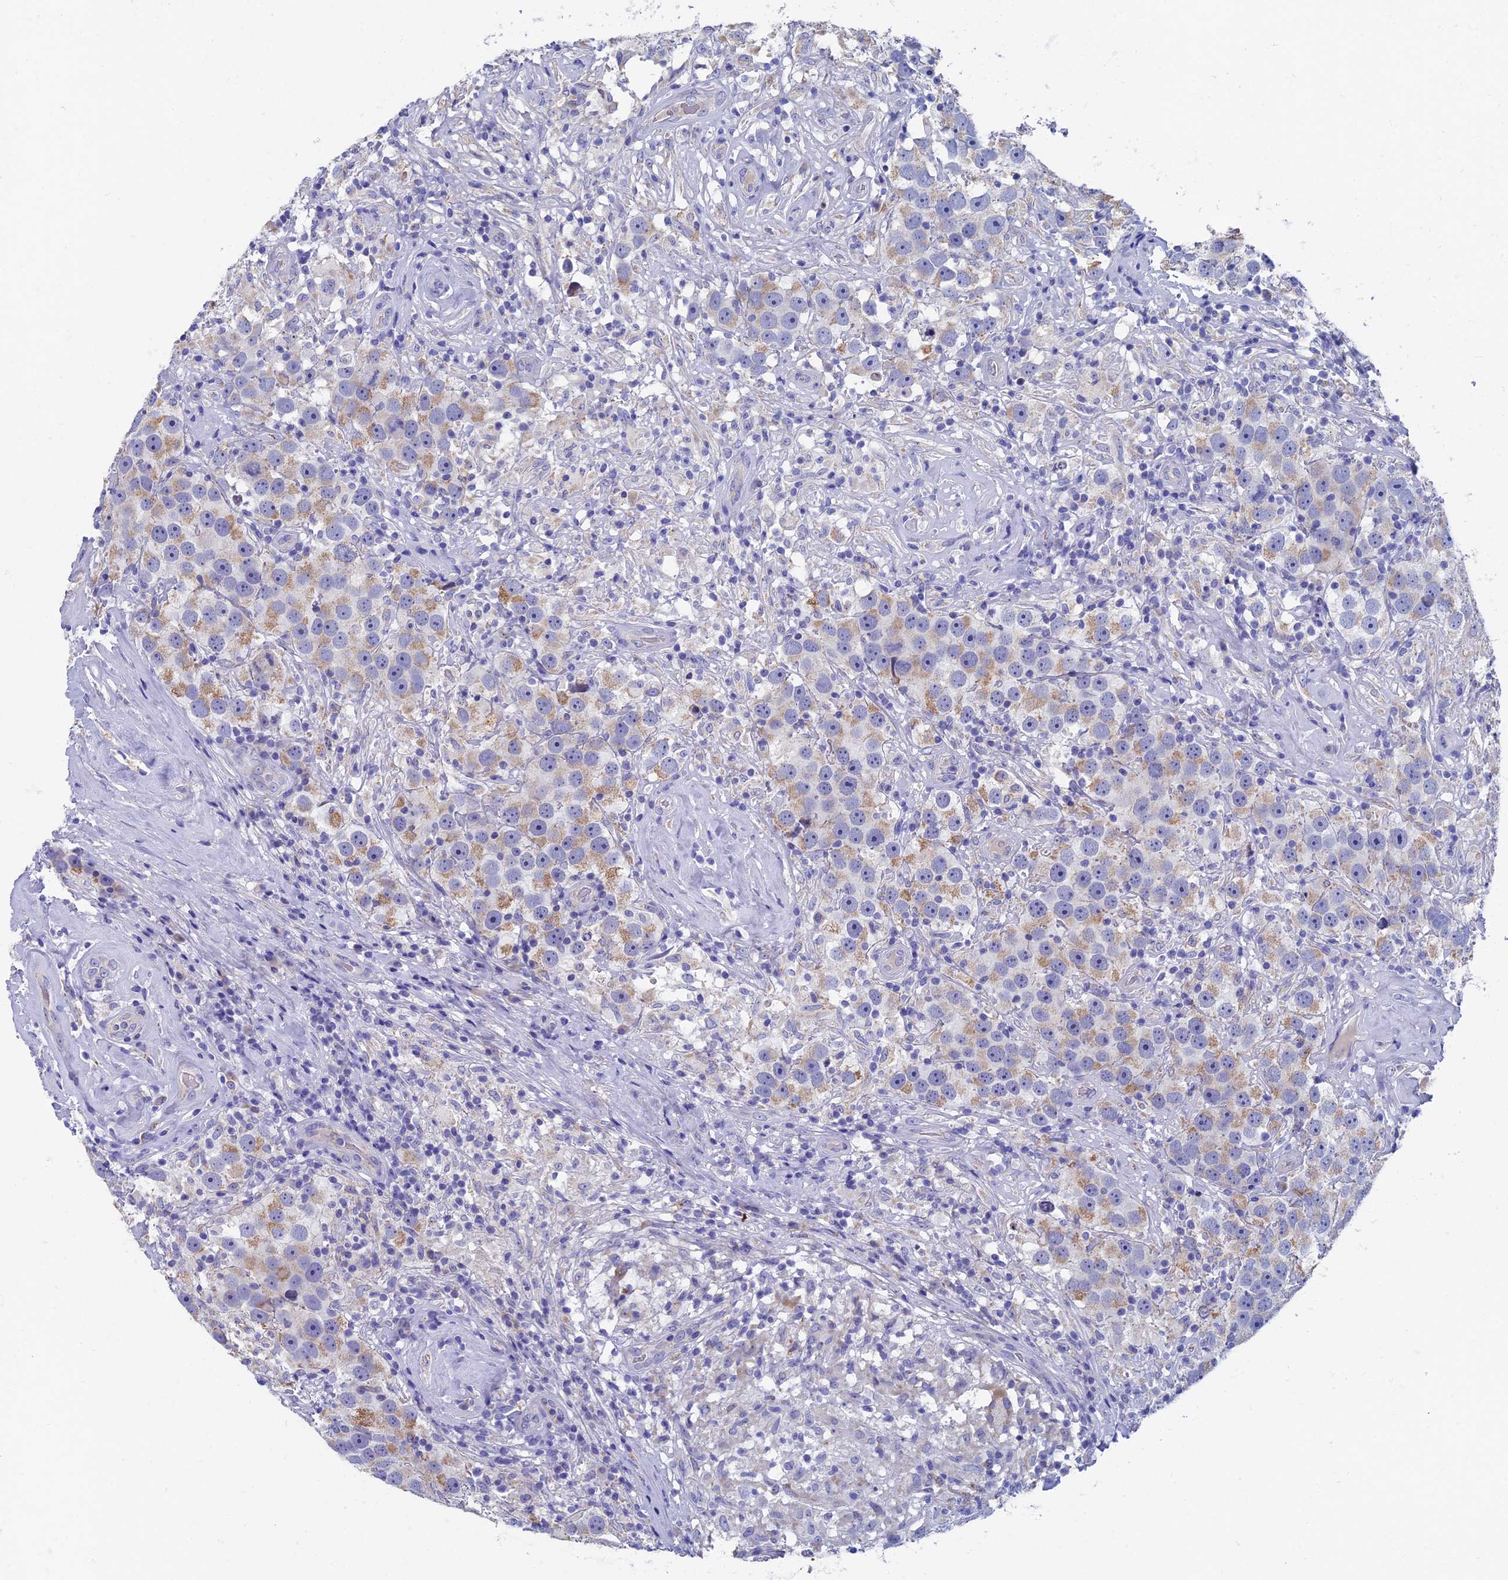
{"staining": {"intensity": "moderate", "quantity": "25%-75%", "location": "cytoplasmic/membranous"}, "tissue": "testis cancer", "cell_type": "Tumor cells", "image_type": "cancer", "snomed": [{"axis": "morphology", "description": "Seminoma, NOS"}, {"axis": "topography", "description": "Testis"}], "caption": "A histopathology image of testis seminoma stained for a protein shows moderate cytoplasmic/membranous brown staining in tumor cells.", "gene": "OAT", "patient": {"sex": "male", "age": 49}}